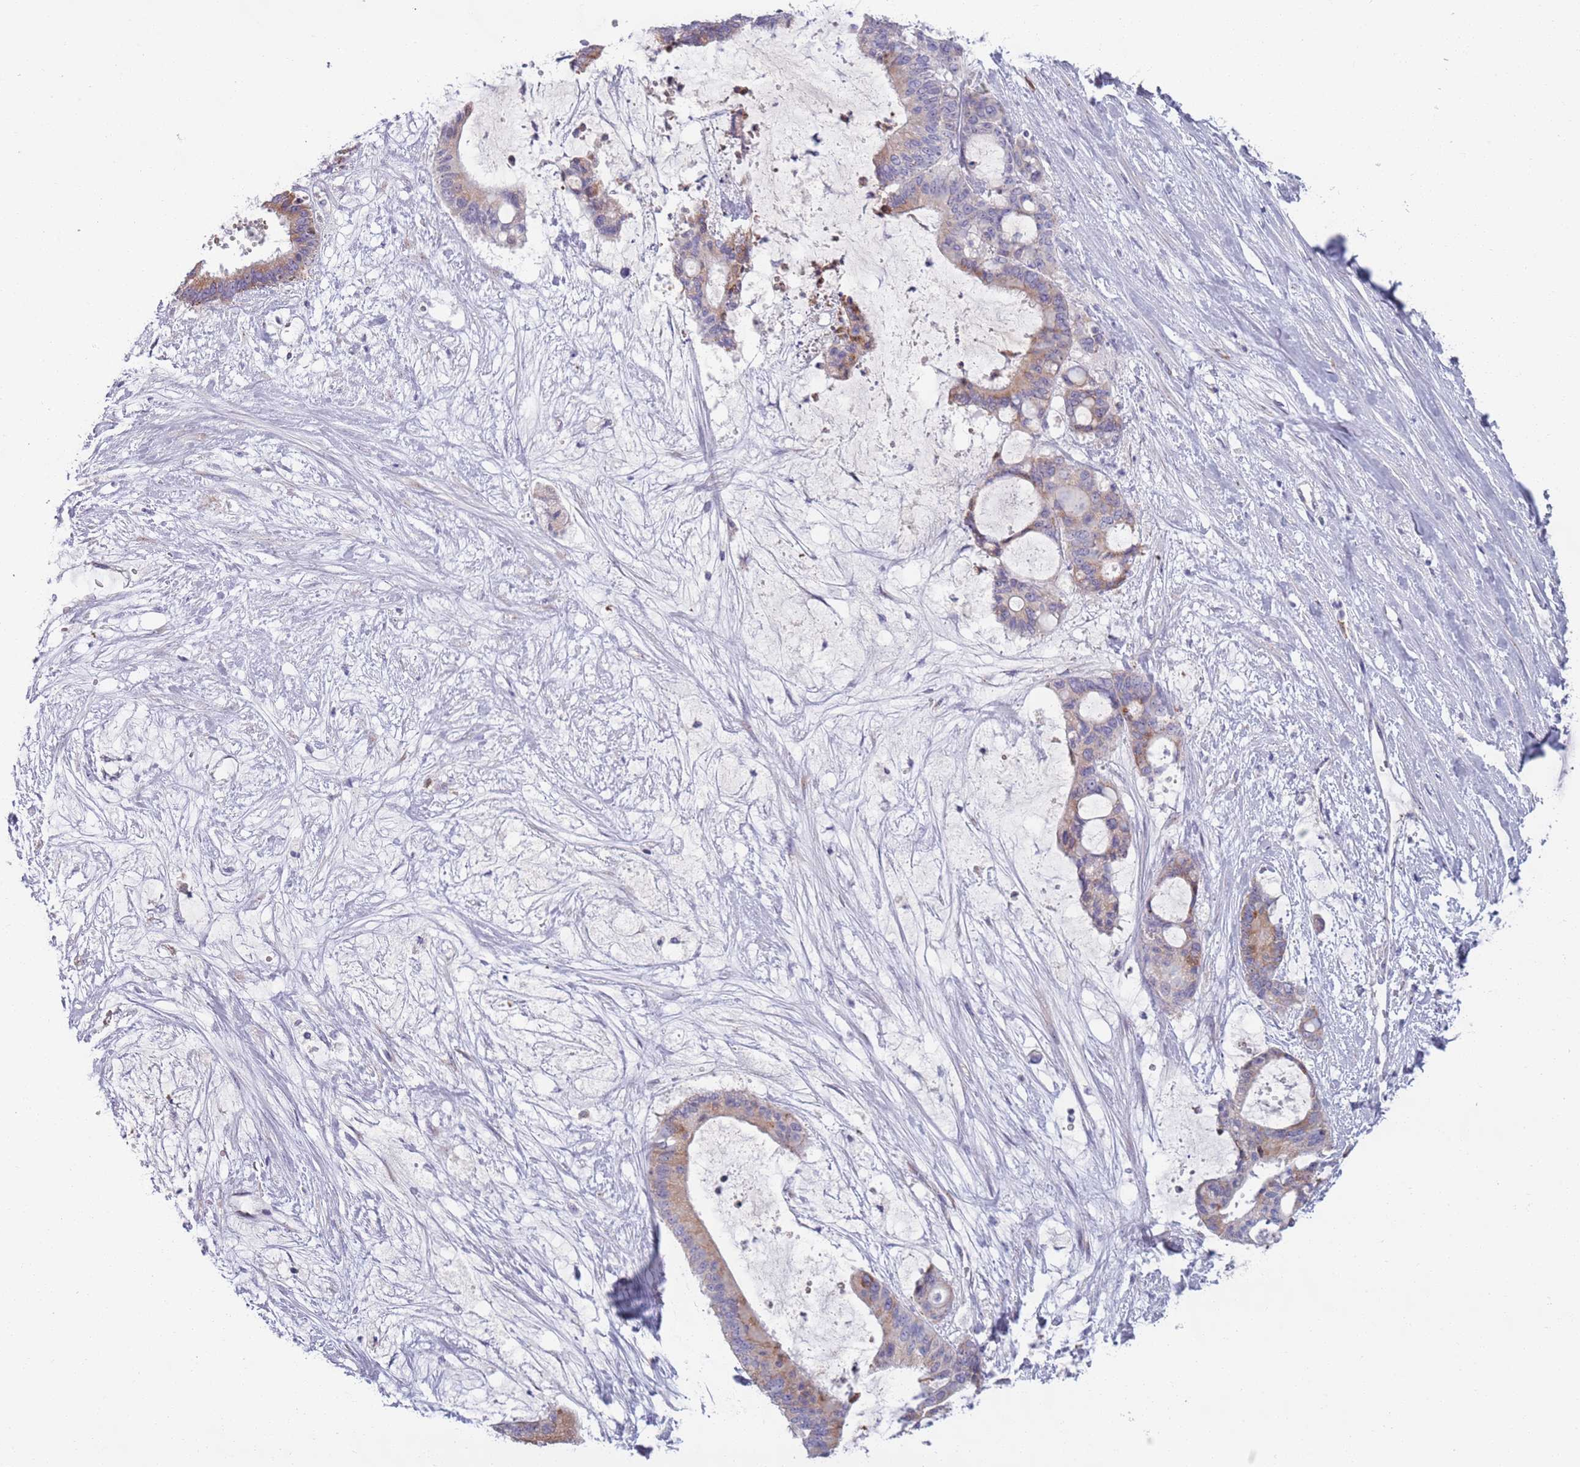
{"staining": {"intensity": "moderate", "quantity": "25%-75%", "location": "cytoplasmic/membranous"}, "tissue": "liver cancer", "cell_type": "Tumor cells", "image_type": "cancer", "snomed": [{"axis": "morphology", "description": "Normal tissue, NOS"}, {"axis": "morphology", "description": "Cholangiocarcinoma"}, {"axis": "topography", "description": "Liver"}, {"axis": "topography", "description": "Peripheral nerve tissue"}], "caption": "Immunohistochemistry of liver cancer (cholangiocarcinoma) reveals medium levels of moderate cytoplasmic/membranous expression in approximately 25%-75% of tumor cells.", "gene": "LTB", "patient": {"sex": "female", "age": 73}}